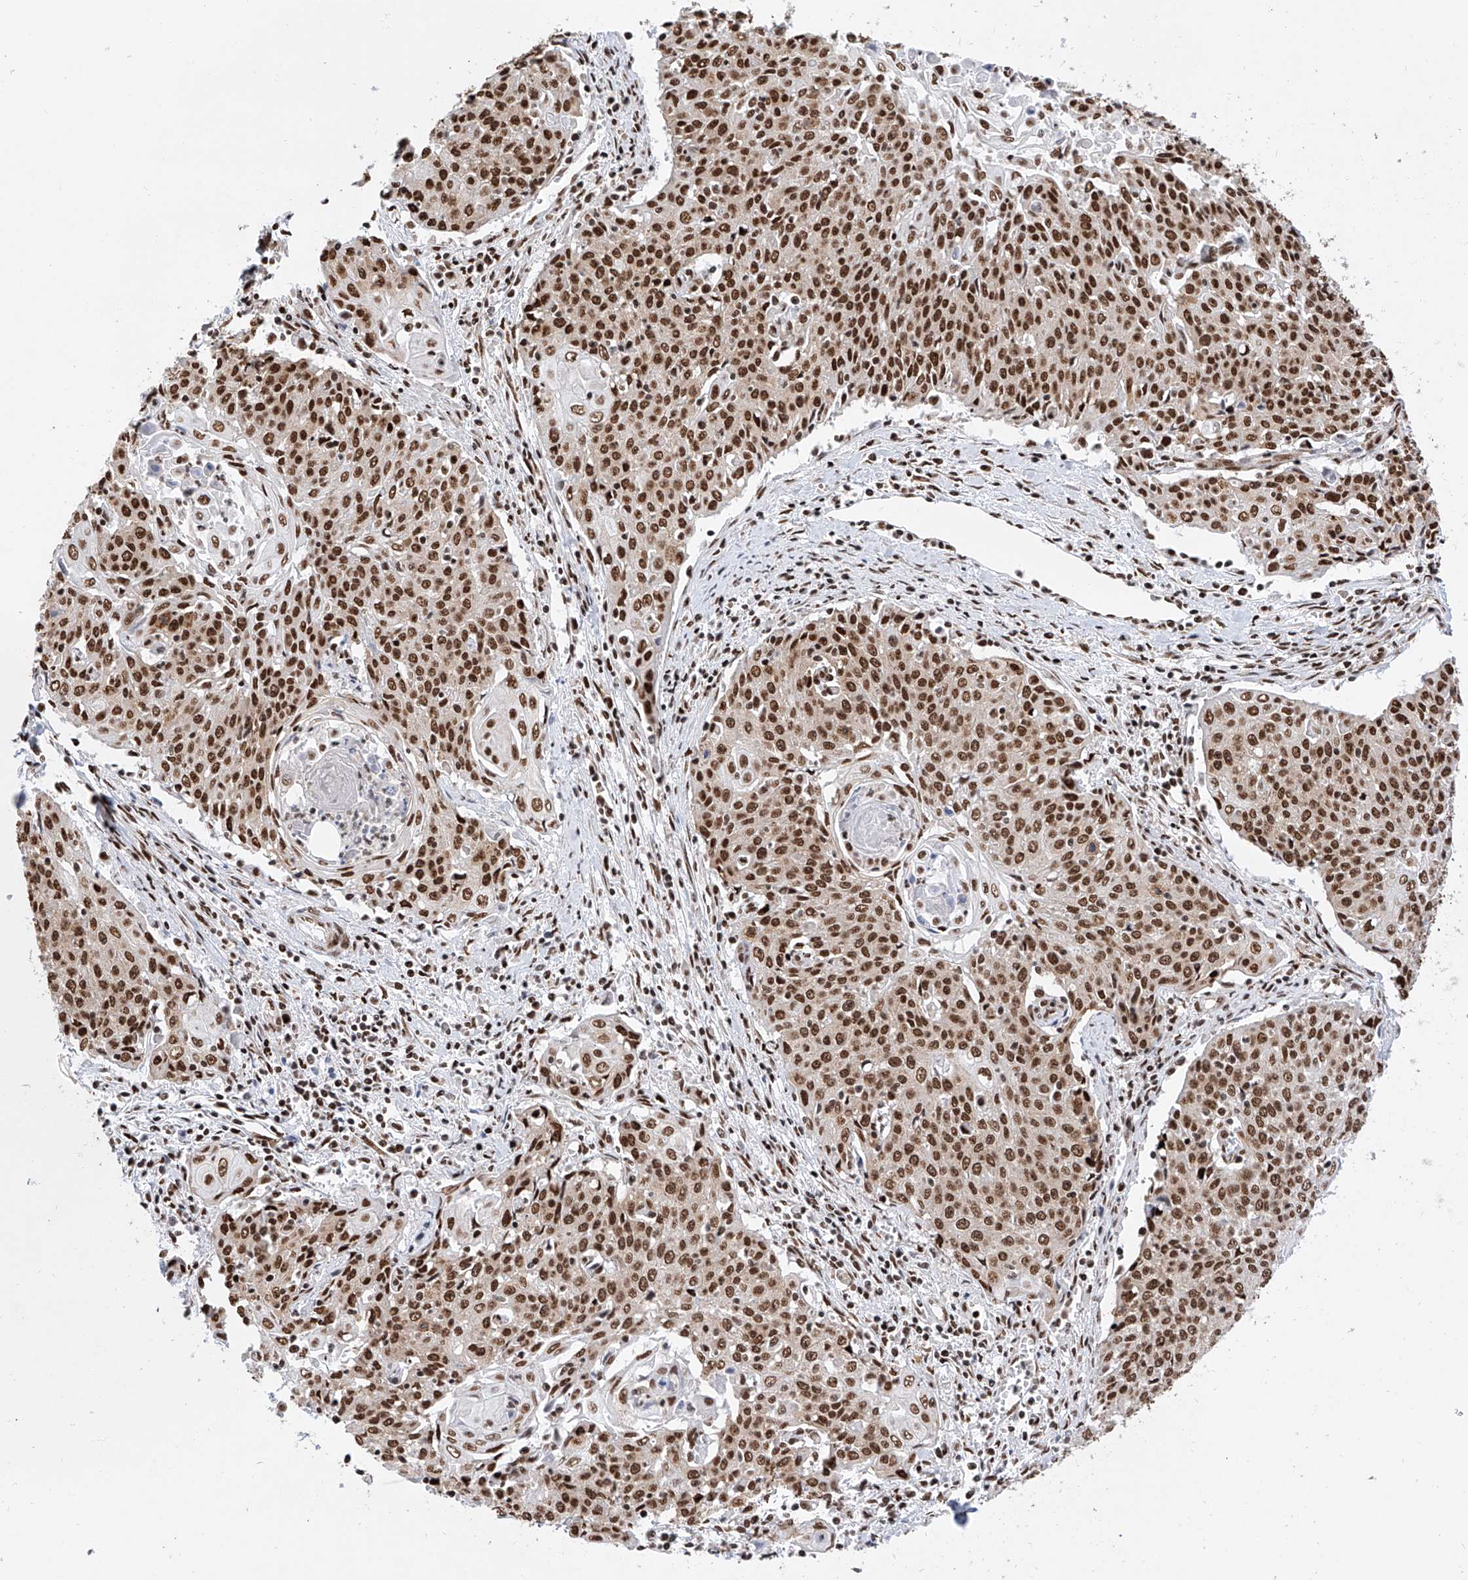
{"staining": {"intensity": "strong", "quantity": ">75%", "location": "nuclear"}, "tissue": "cervical cancer", "cell_type": "Tumor cells", "image_type": "cancer", "snomed": [{"axis": "morphology", "description": "Squamous cell carcinoma, NOS"}, {"axis": "topography", "description": "Cervix"}], "caption": "Immunohistochemistry micrograph of neoplastic tissue: cervical cancer stained using immunohistochemistry (IHC) demonstrates high levels of strong protein expression localized specifically in the nuclear of tumor cells, appearing as a nuclear brown color.", "gene": "SRSF6", "patient": {"sex": "female", "age": 48}}